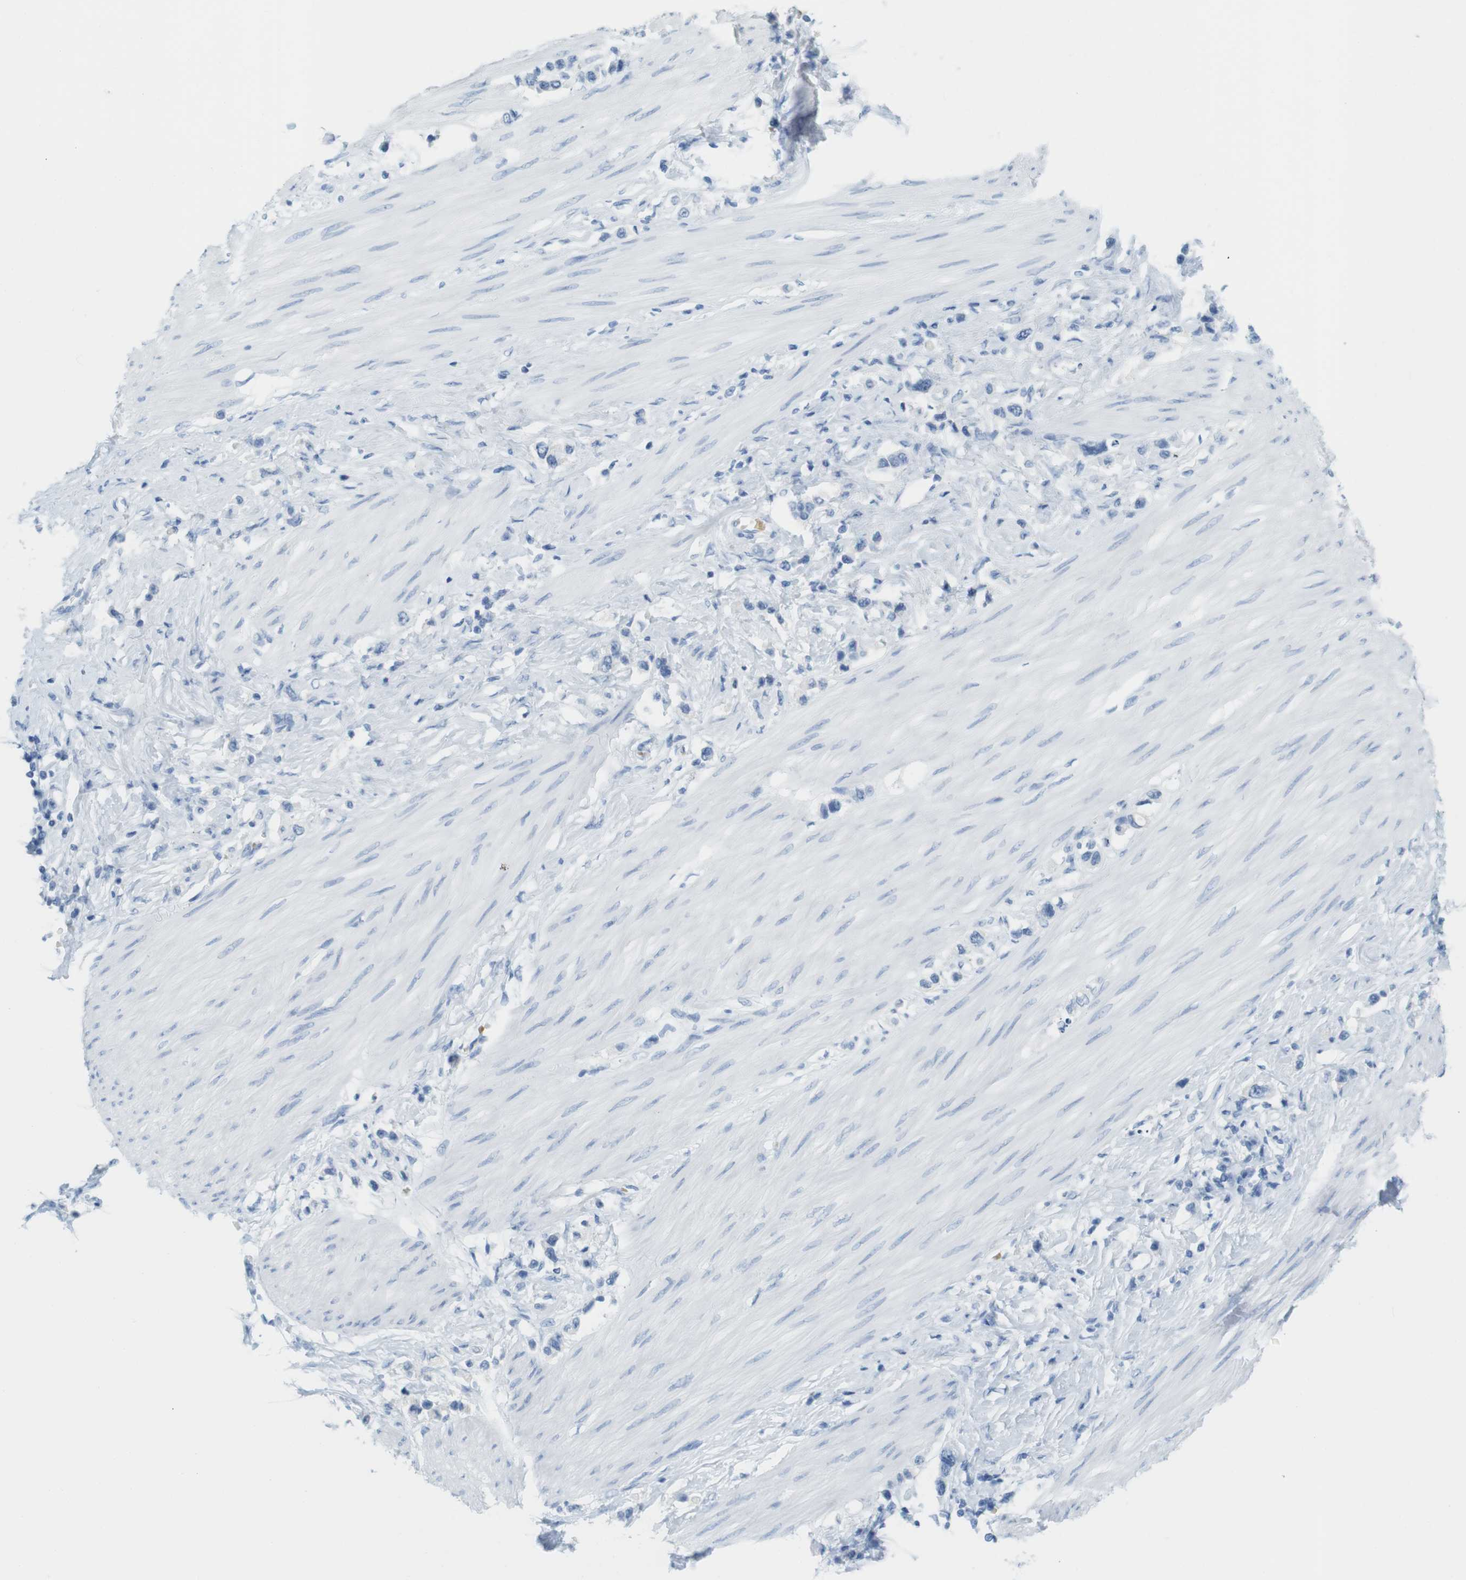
{"staining": {"intensity": "negative", "quantity": "none", "location": "none"}, "tissue": "stomach cancer", "cell_type": "Tumor cells", "image_type": "cancer", "snomed": [{"axis": "morphology", "description": "Adenocarcinoma, NOS"}, {"axis": "topography", "description": "Stomach"}], "caption": "Immunohistochemistry image of neoplastic tissue: adenocarcinoma (stomach) stained with DAB shows no significant protein staining in tumor cells. (DAB (3,3'-diaminobenzidine) immunohistochemistry (IHC) with hematoxylin counter stain).", "gene": "TNNT2", "patient": {"sex": "female", "age": 65}}